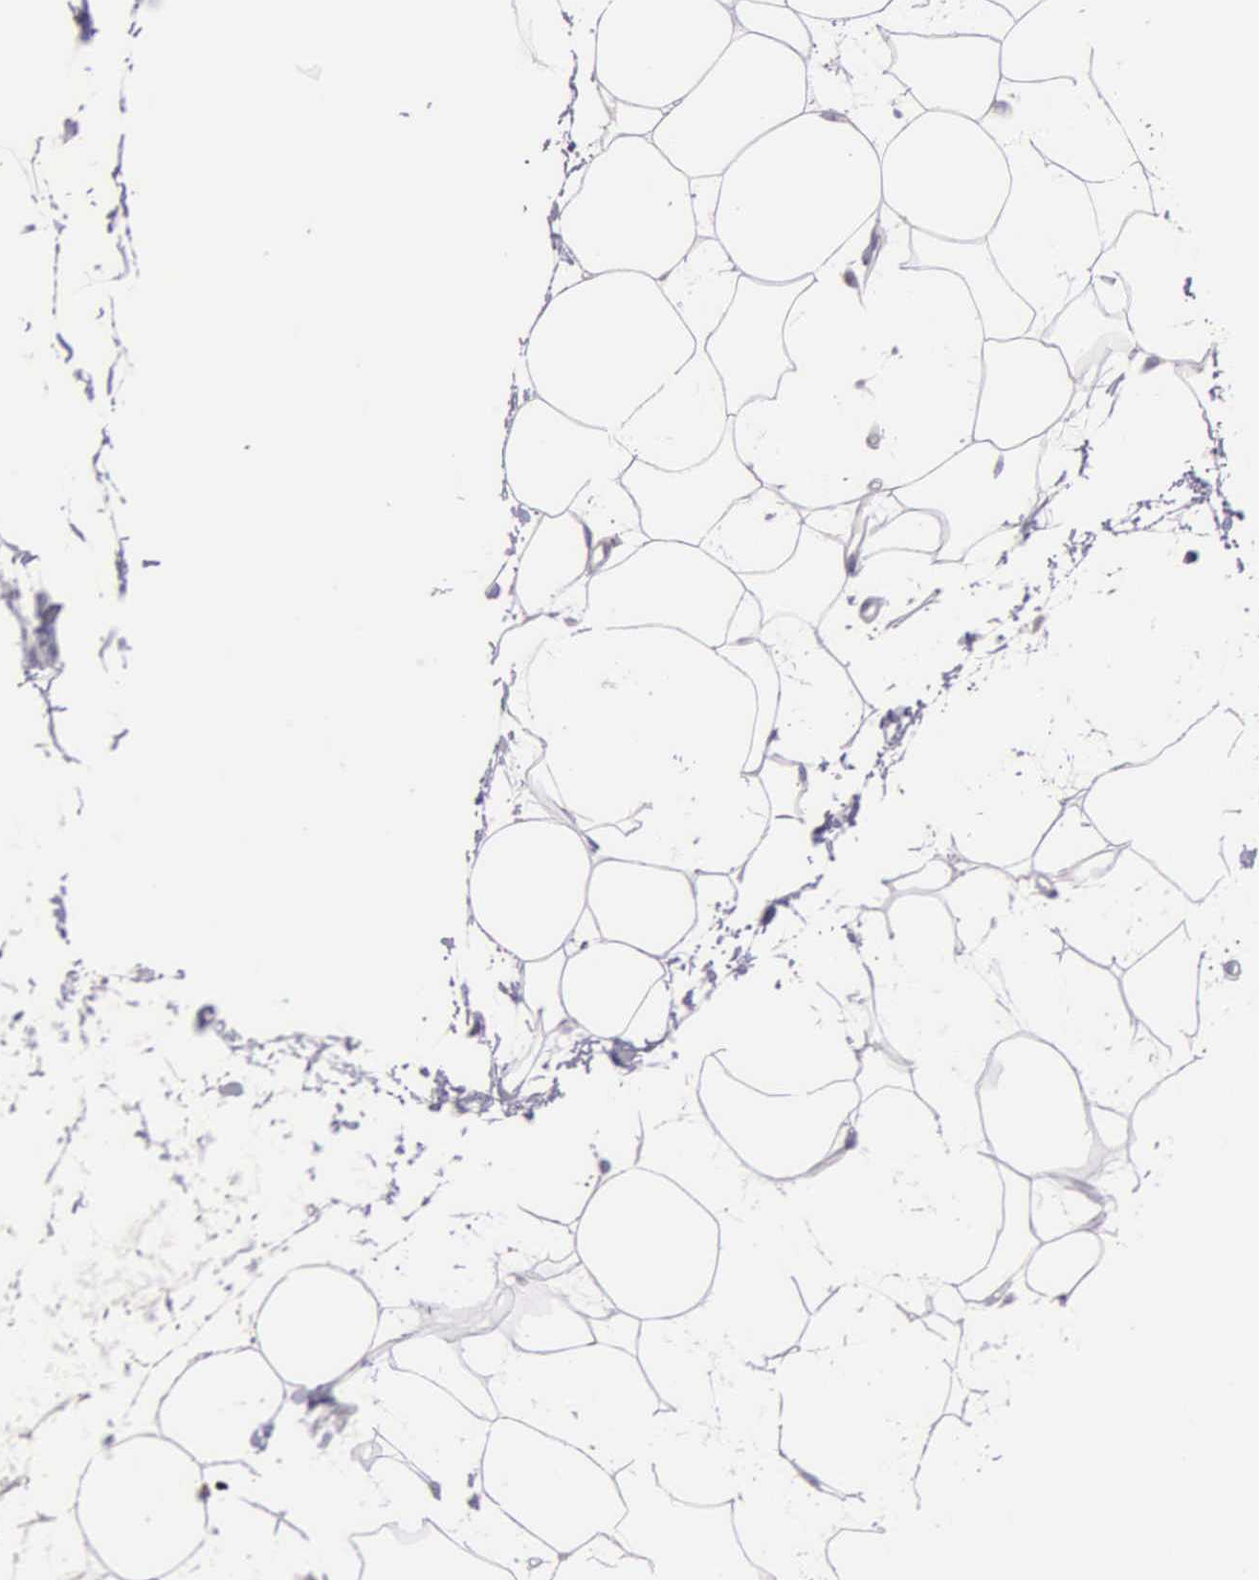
{"staining": {"intensity": "negative", "quantity": "none", "location": "none"}, "tissue": "adipose tissue", "cell_type": "Adipocytes", "image_type": "normal", "snomed": [{"axis": "morphology", "description": "Normal tissue, NOS"}, {"axis": "topography", "description": "Breast"}], "caption": "IHC of normal human adipose tissue reveals no staining in adipocytes.", "gene": "CTAGE15", "patient": {"sex": "female", "age": 45}}